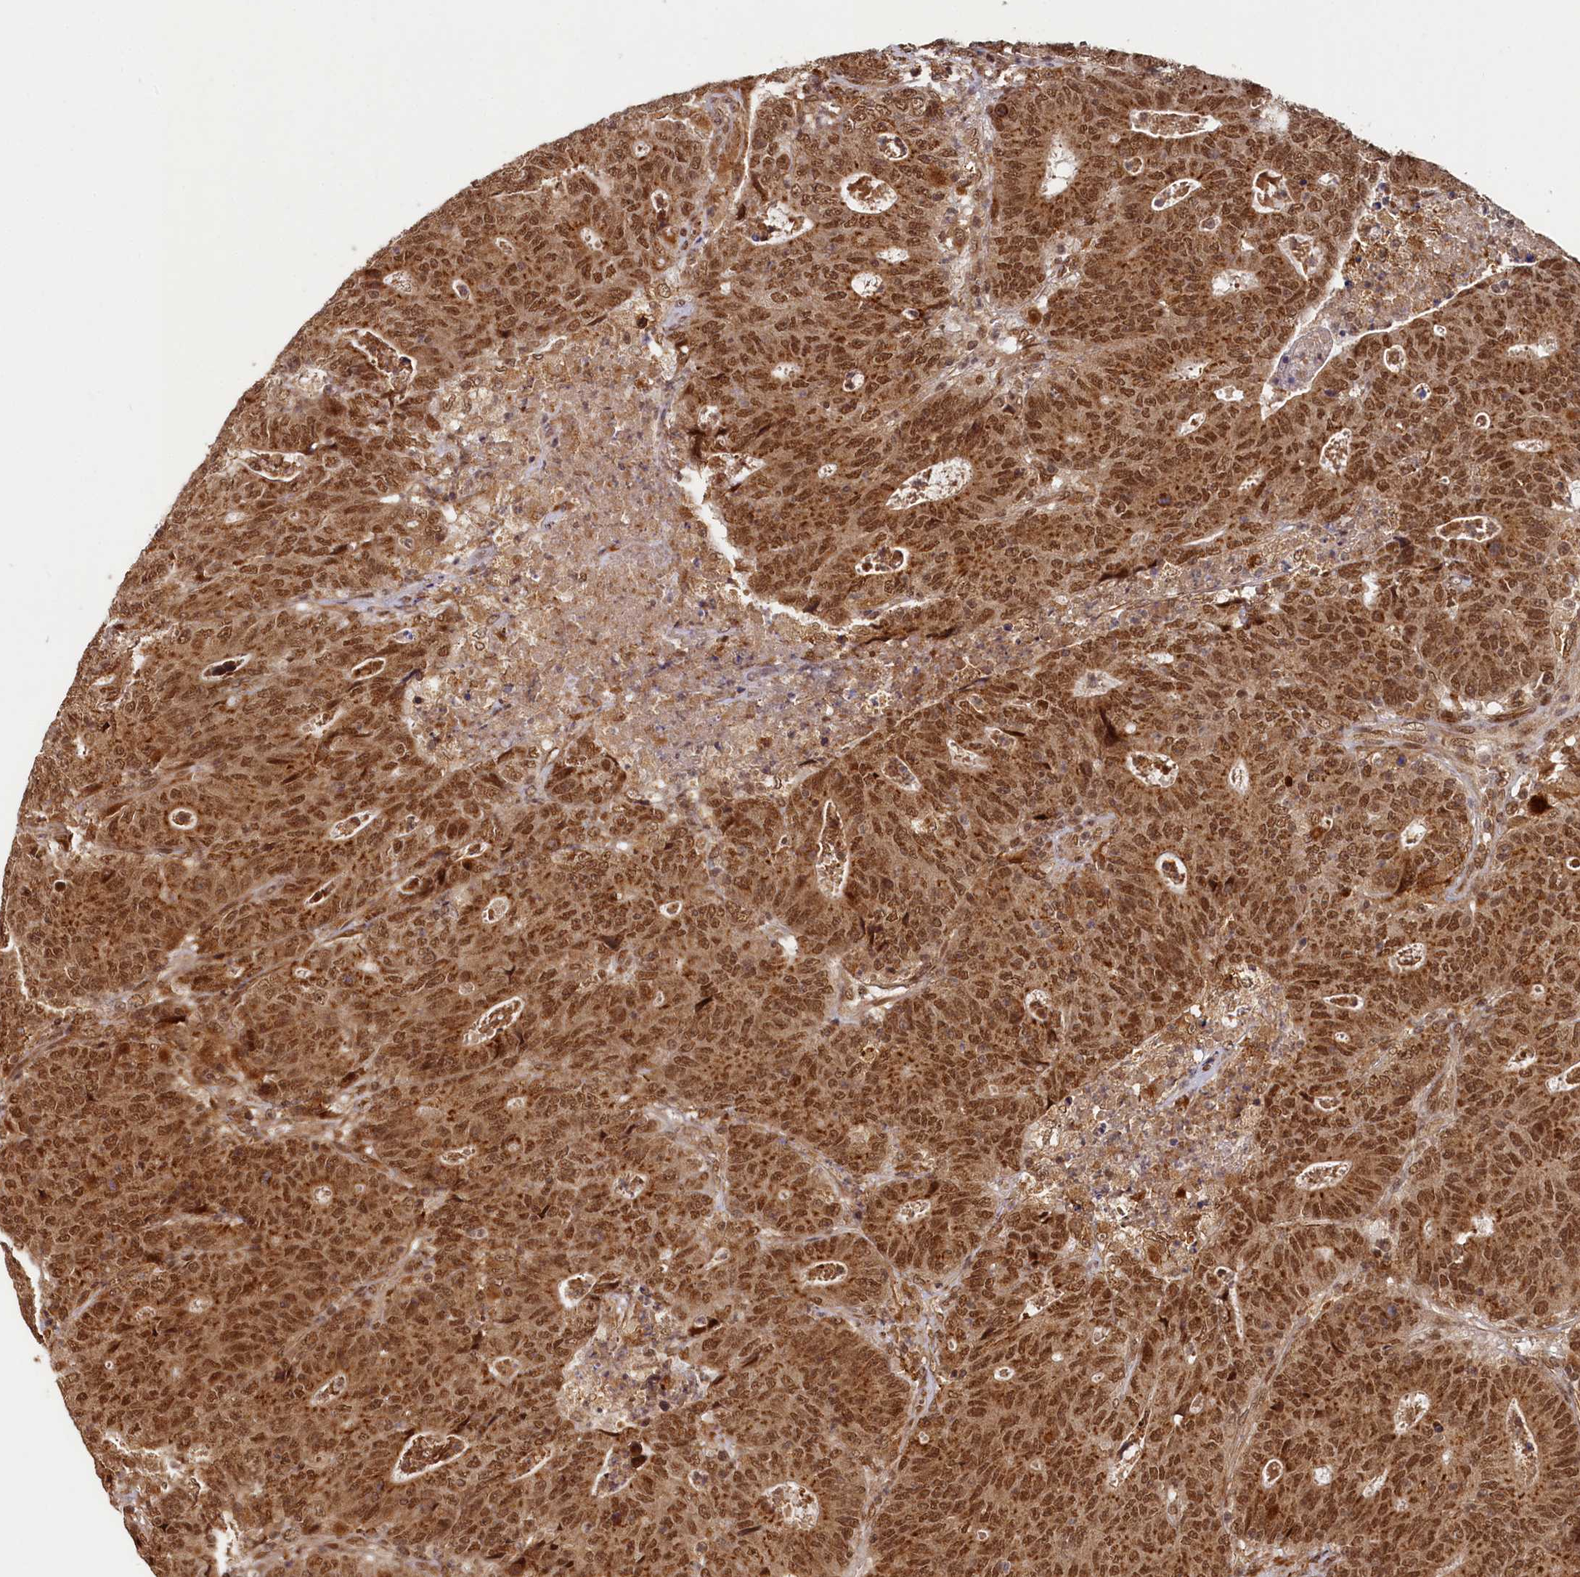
{"staining": {"intensity": "strong", "quantity": ">75%", "location": "cytoplasmic/membranous,nuclear"}, "tissue": "colorectal cancer", "cell_type": "Tumor cells", "image_type": "cancer", "snomed": [{"axis": "morphology", "description": "Adenocarcinoma, NOS"}, {"axis": "topography", "description": "Colon"}], "caption": "Immunohistochemistry (IHC) micrograph of neoplastic tissue: human colorectal adenocarcinoma stained using IHC demonstrates high levels of strong protein expression localized specifically in the cytoplasmic/membranous and nuclear of tumor cells, appearing as a cytoplasmic/membranous and nuclear brown color.", "gene": "TRIM23", "patient": {"sex": "female", "age": 75}}